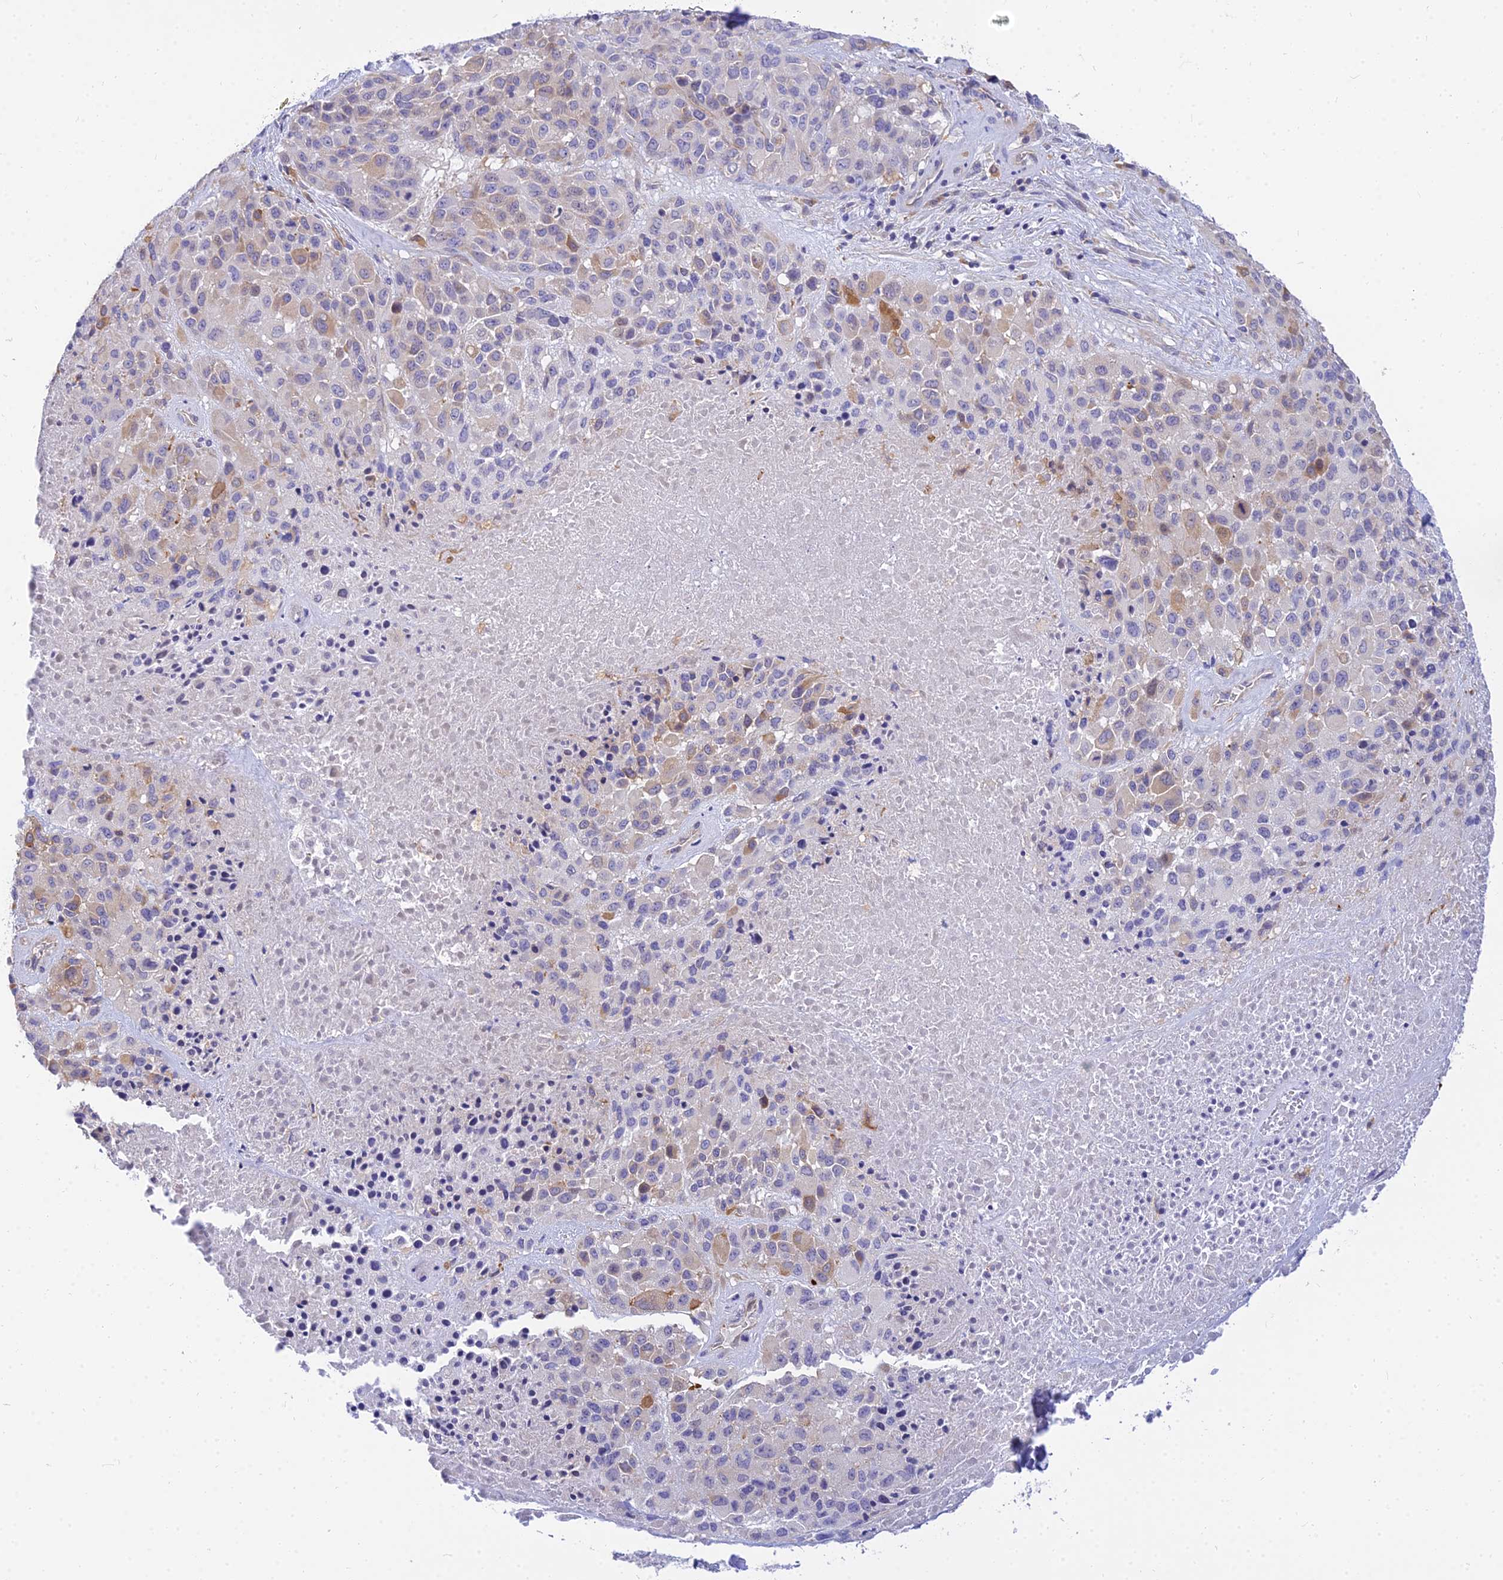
{"staining": {"intensity": "moderate", "quantity": "<25%", "location": "cytoplasmic/membranous"}, "tissue": "melanoma", "cell_type": "Tumor cells", "image_type": "cancer", "snomed": [{"axis": "morphology", "description": "Malignant melanoma, Metastatic site"}, {"axis": "topography", "description": "Skin"}], "caption": "This is an image of IHC staining of malignant melanoma (metastatic site), which shows moderate staining in the cytoplasmic/membranous of tumor cells.", "gene": "ARL8B", "patient": {"sex": "female", "age": 81}}